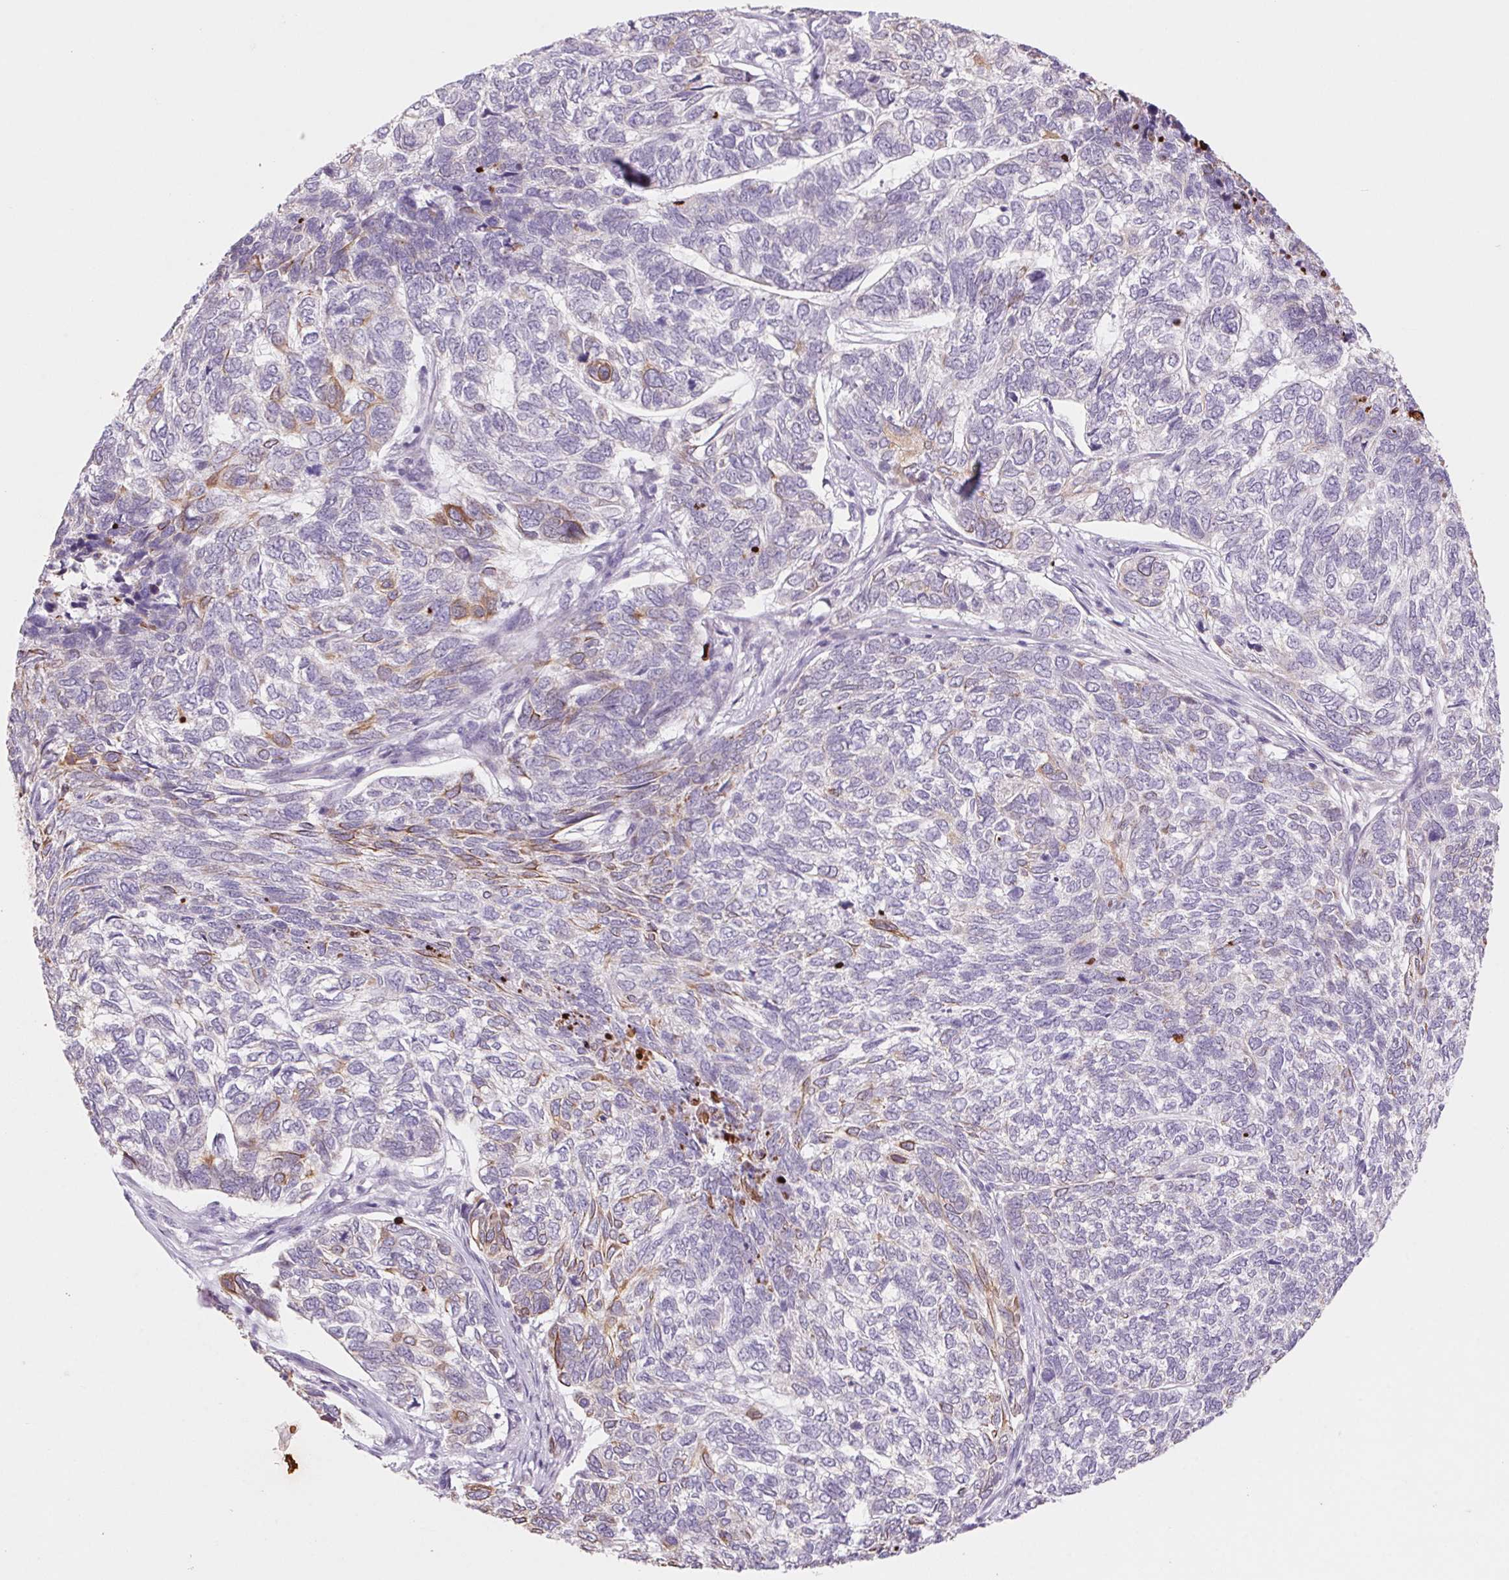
{"staining": {"intensity": "moderate", "quantity": "<25%", "location": "cytoplasmic/membranous"}, "tissue": "skin cancer", "cell_type": "Tumor cells", "image_type": "cancer", "snomed": [{"axis": "morphology", "description": "Basal cell carcinoma"}, {"axis": "topography", "description": "Skin"}], "caption": "There is low levels of moderate cytoplasmic/membranous expression in tumor cells of skin basal cell carcinoma, as demonstrated by immunohistochemical staining (brown color).", "gene": "KRT1", "patient": {"sex": "female", "age": 65}}